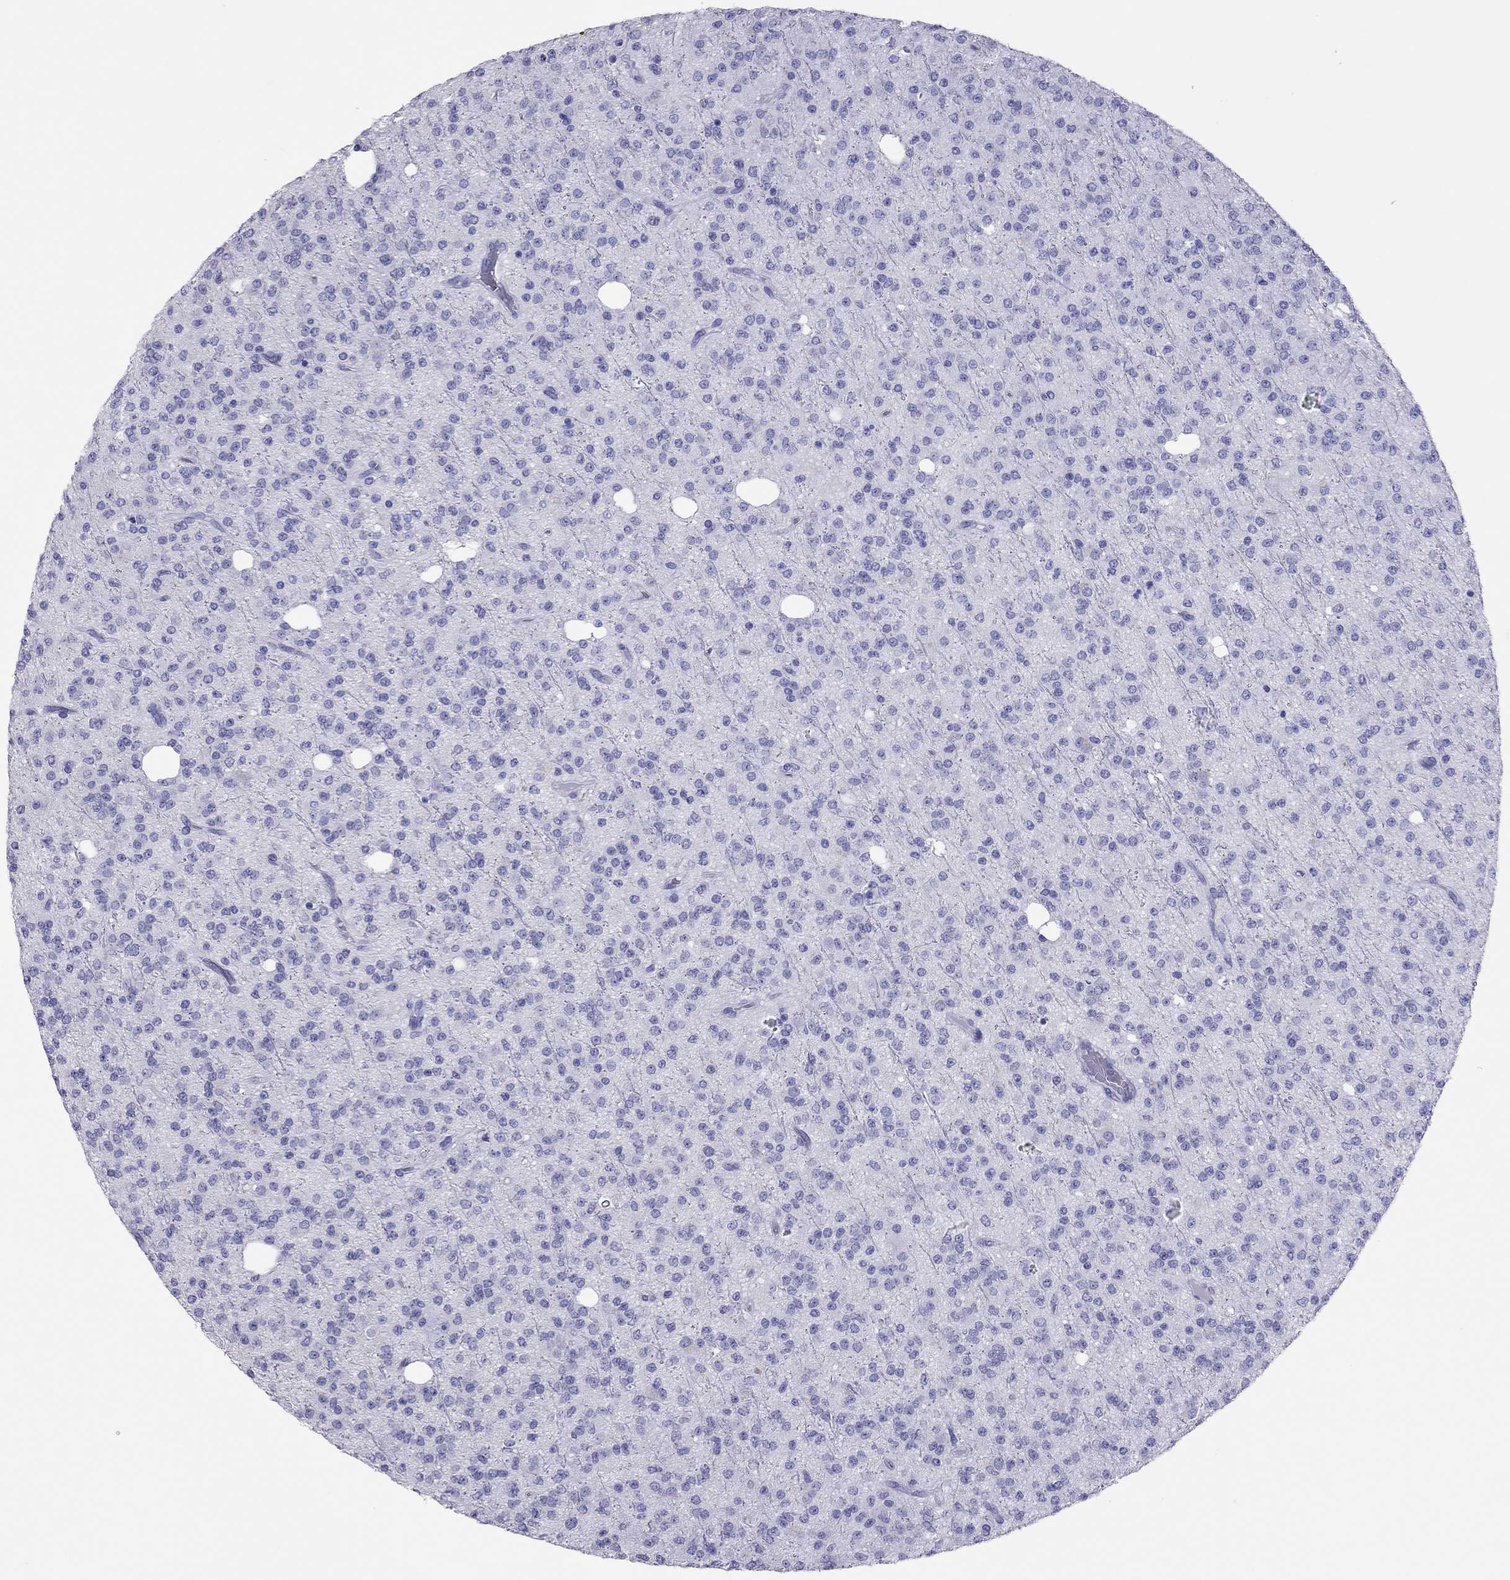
{"staining": {"intensity": "negative", "quantity": "none", "location": "none"}, "tissue": "glioma", "cell_type": "Tumor cells", "image_type": "cancer", "snomed": [{"axis": "morphology", "description": "Glioma, malignant, Low grade"}, {"axis": "topography", "description": "Brain"}], "caption": "Photomicrograph shows no significant protein expression in tumor cells of malignant glioma (low-grade). (DAB (3,3'-diaminobenzidine) immunohistochemistry (IHC), high magnification).", "gene": "TSHB", "patient": {"sex": "male", "age": 27}}